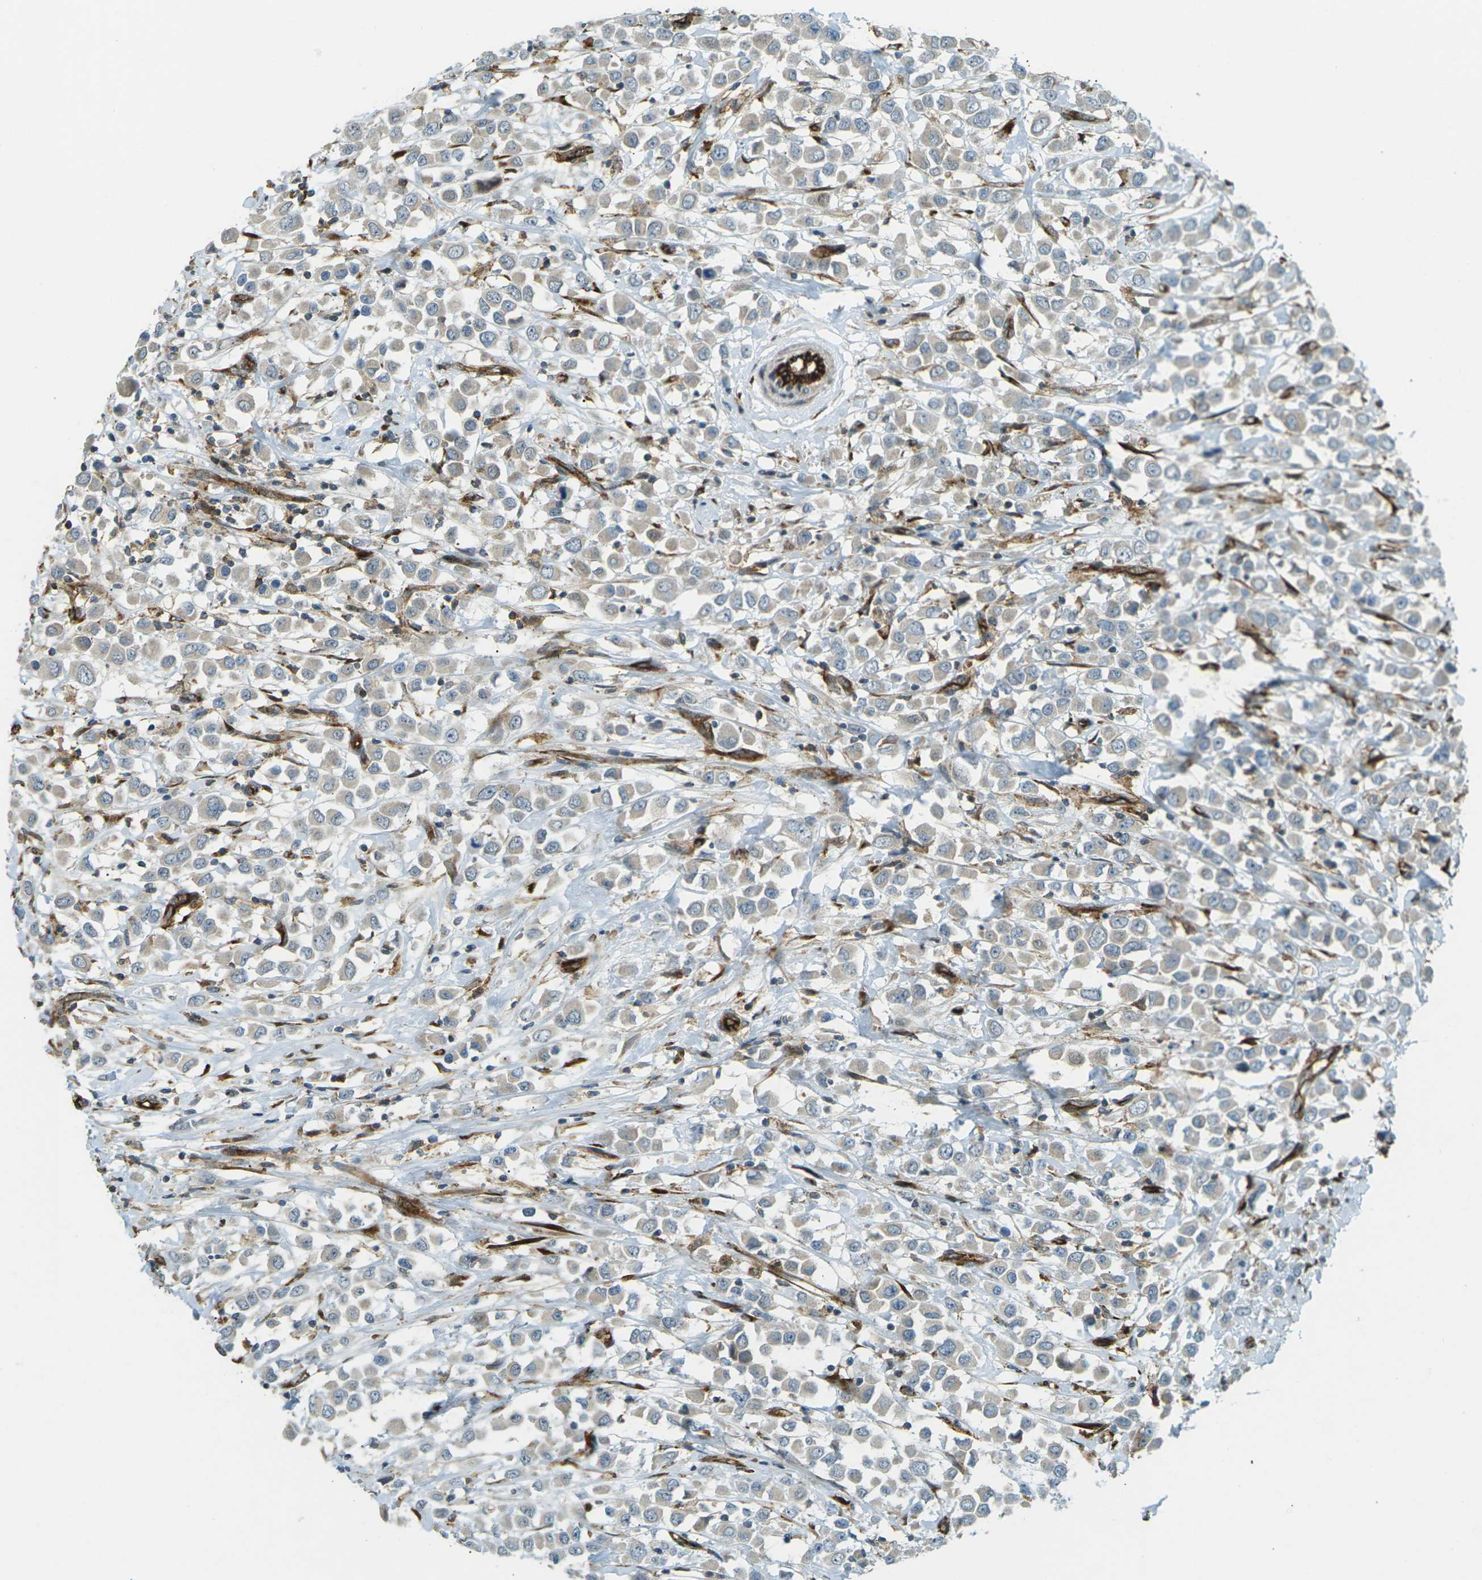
{"staining": {"intensity": "weak", "quantity": ">75%", "location": "cytoplasmic/membranous"}, "tissue": "breast cancer", "cell_type": "Tumor cells", "image_type": "cancer", "snomed": [{"axis": "morphology", "description": "Duct carcinoma"}, {"axis": "topography", "description": "Breast"}], "caption": "Immunohistochemistry (DAB) staining of human breast cancer shows weak cytoplasmic/membranous protein staining in approximately >75% of tumor cells.", "gene": "S1PR1", "patient": {"sex": "female", "age": 61}}